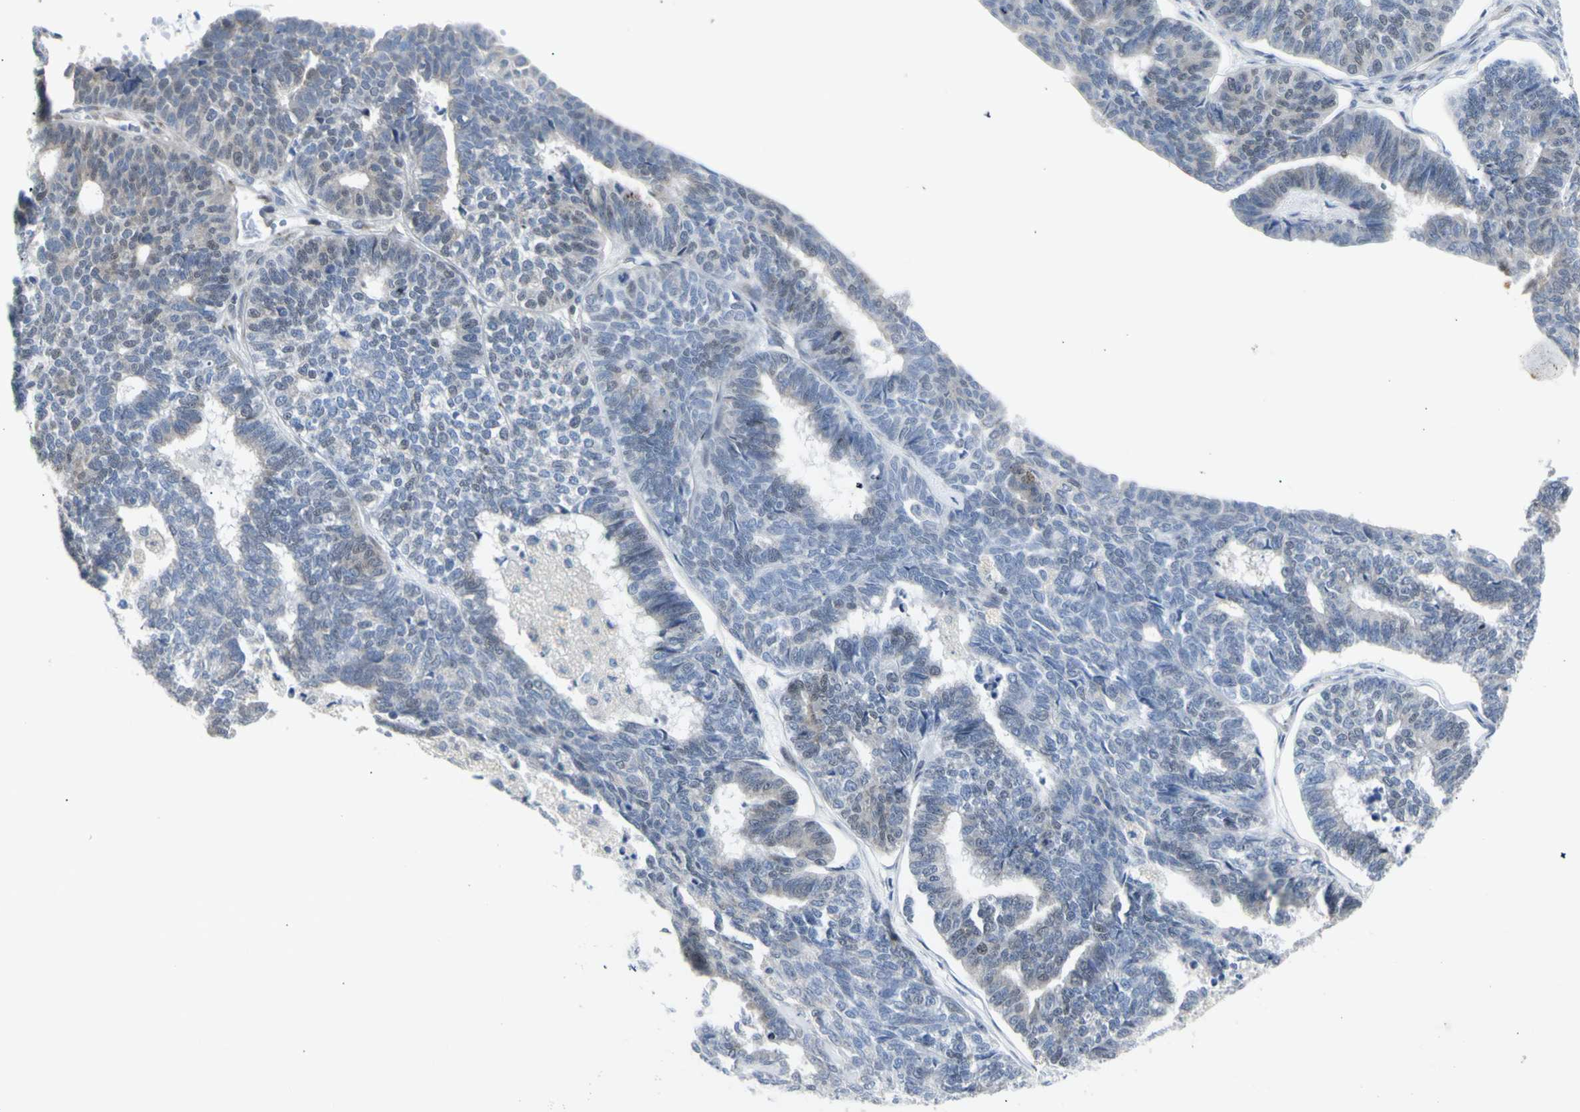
{"staining": {"intensity": "negative", "quantity": "none", "location": "none"}, "tissue": "endometrial cancer", "cell_type": "Tumor cells", "image_type": "cancer", "snomed": [{"axis": "morphology", "description": "Adenocarcinoma, NOS"}, {"axis": "topography", "description": "Endometrium"}], "caption": "This is an IHC micrograph of human endometrial cancer (adenocarcinoma). There is no expression in tumor cells.", "gene": "DHRS7B", "patient": {"sex": "female", "age": 70}}